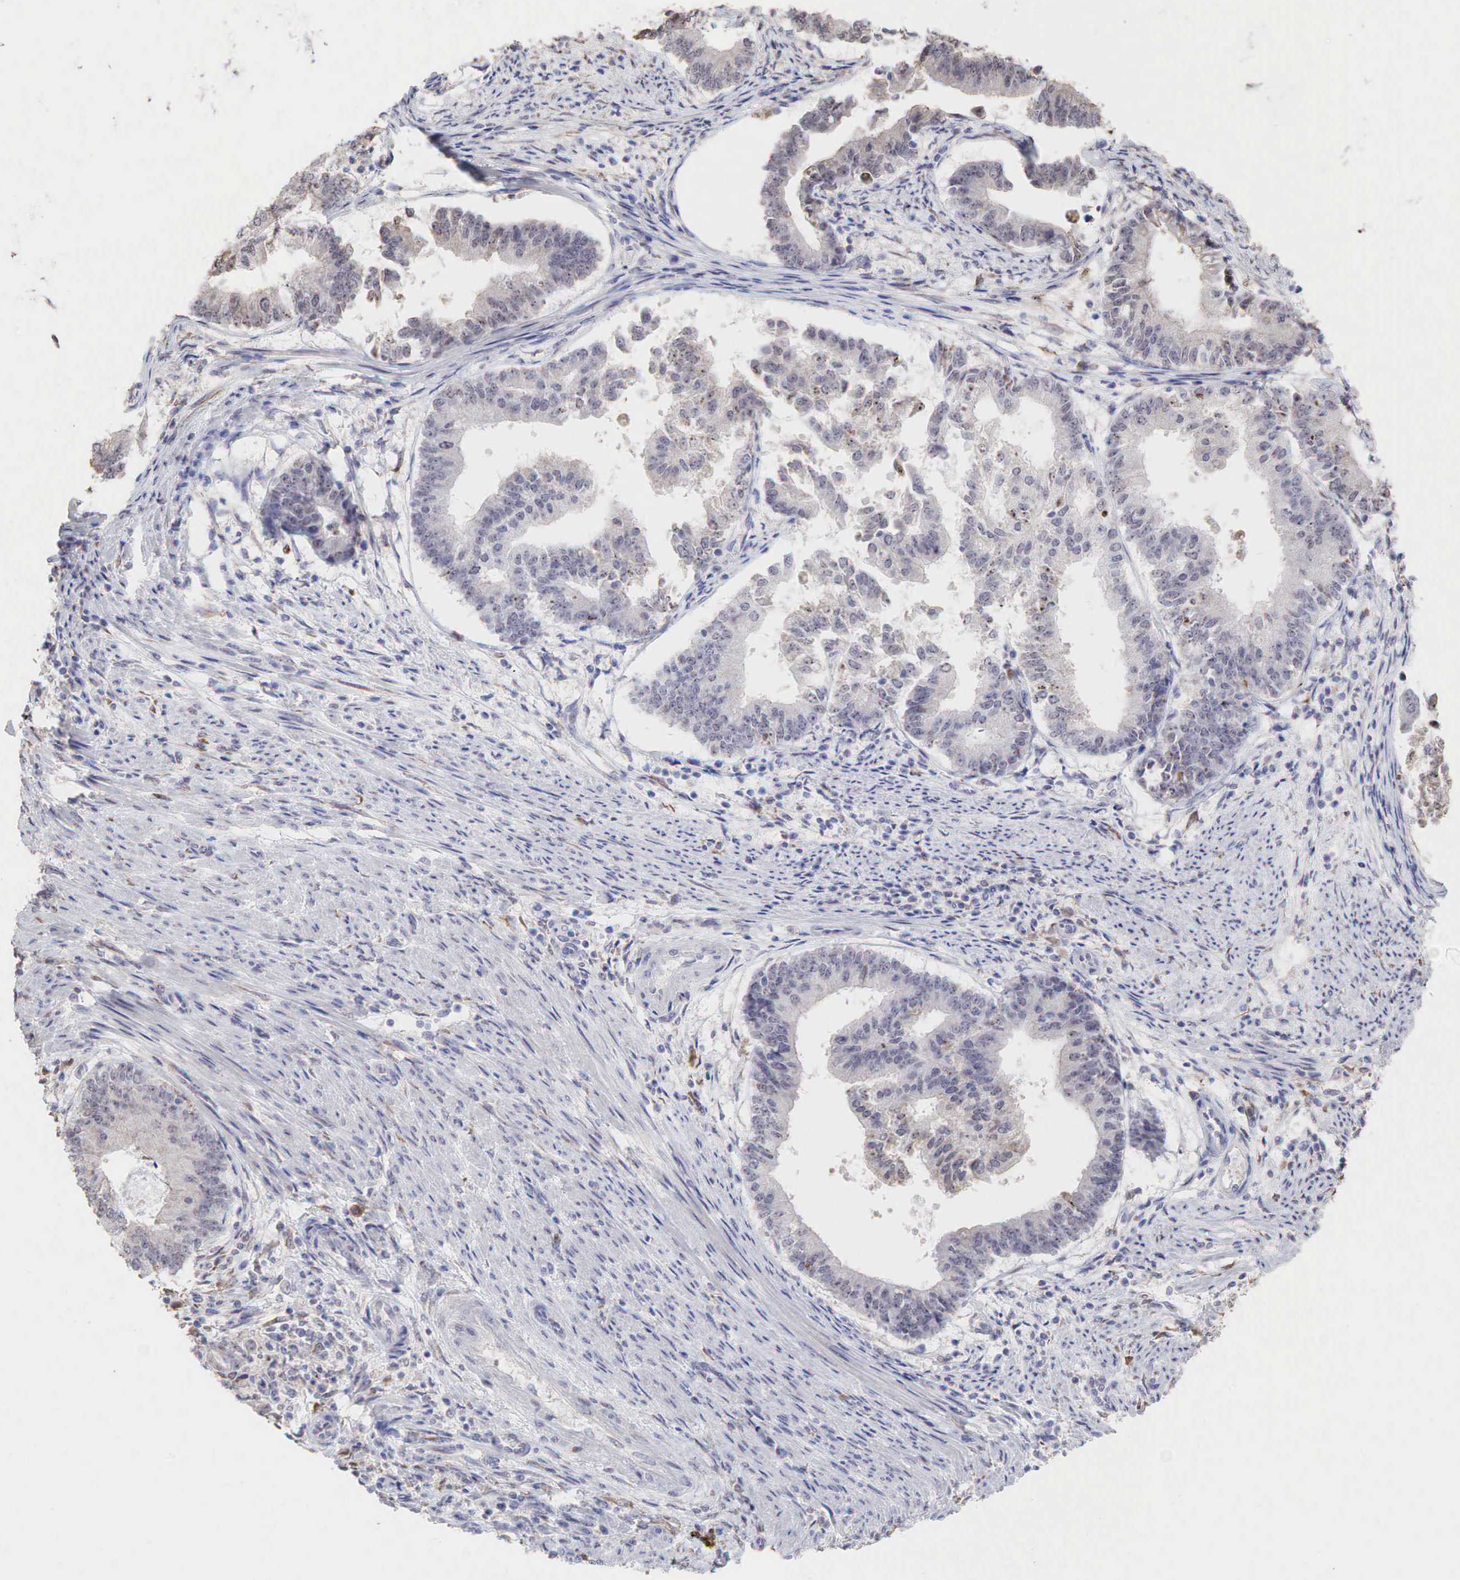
{"staining": {"intensity": "moderate", "quantity": ">75%", "location": "none"}, "tissue": "endometrial cancer", "cell_type": "Tumor cells", "image_type": "cancer", "snomed": [{"axis": "morphology", "description": "Adenocarcinoma, NOS"}, {"axis": "topography", "description": "Endometrium"}], "caption": "Protein expression analysis of human adenocarcinoma (endometrial) reveals moderate None staining in approximately >75% of tumor cells.", "gene": "DKC1", "patient": {"sex": "female", "age": 63}}